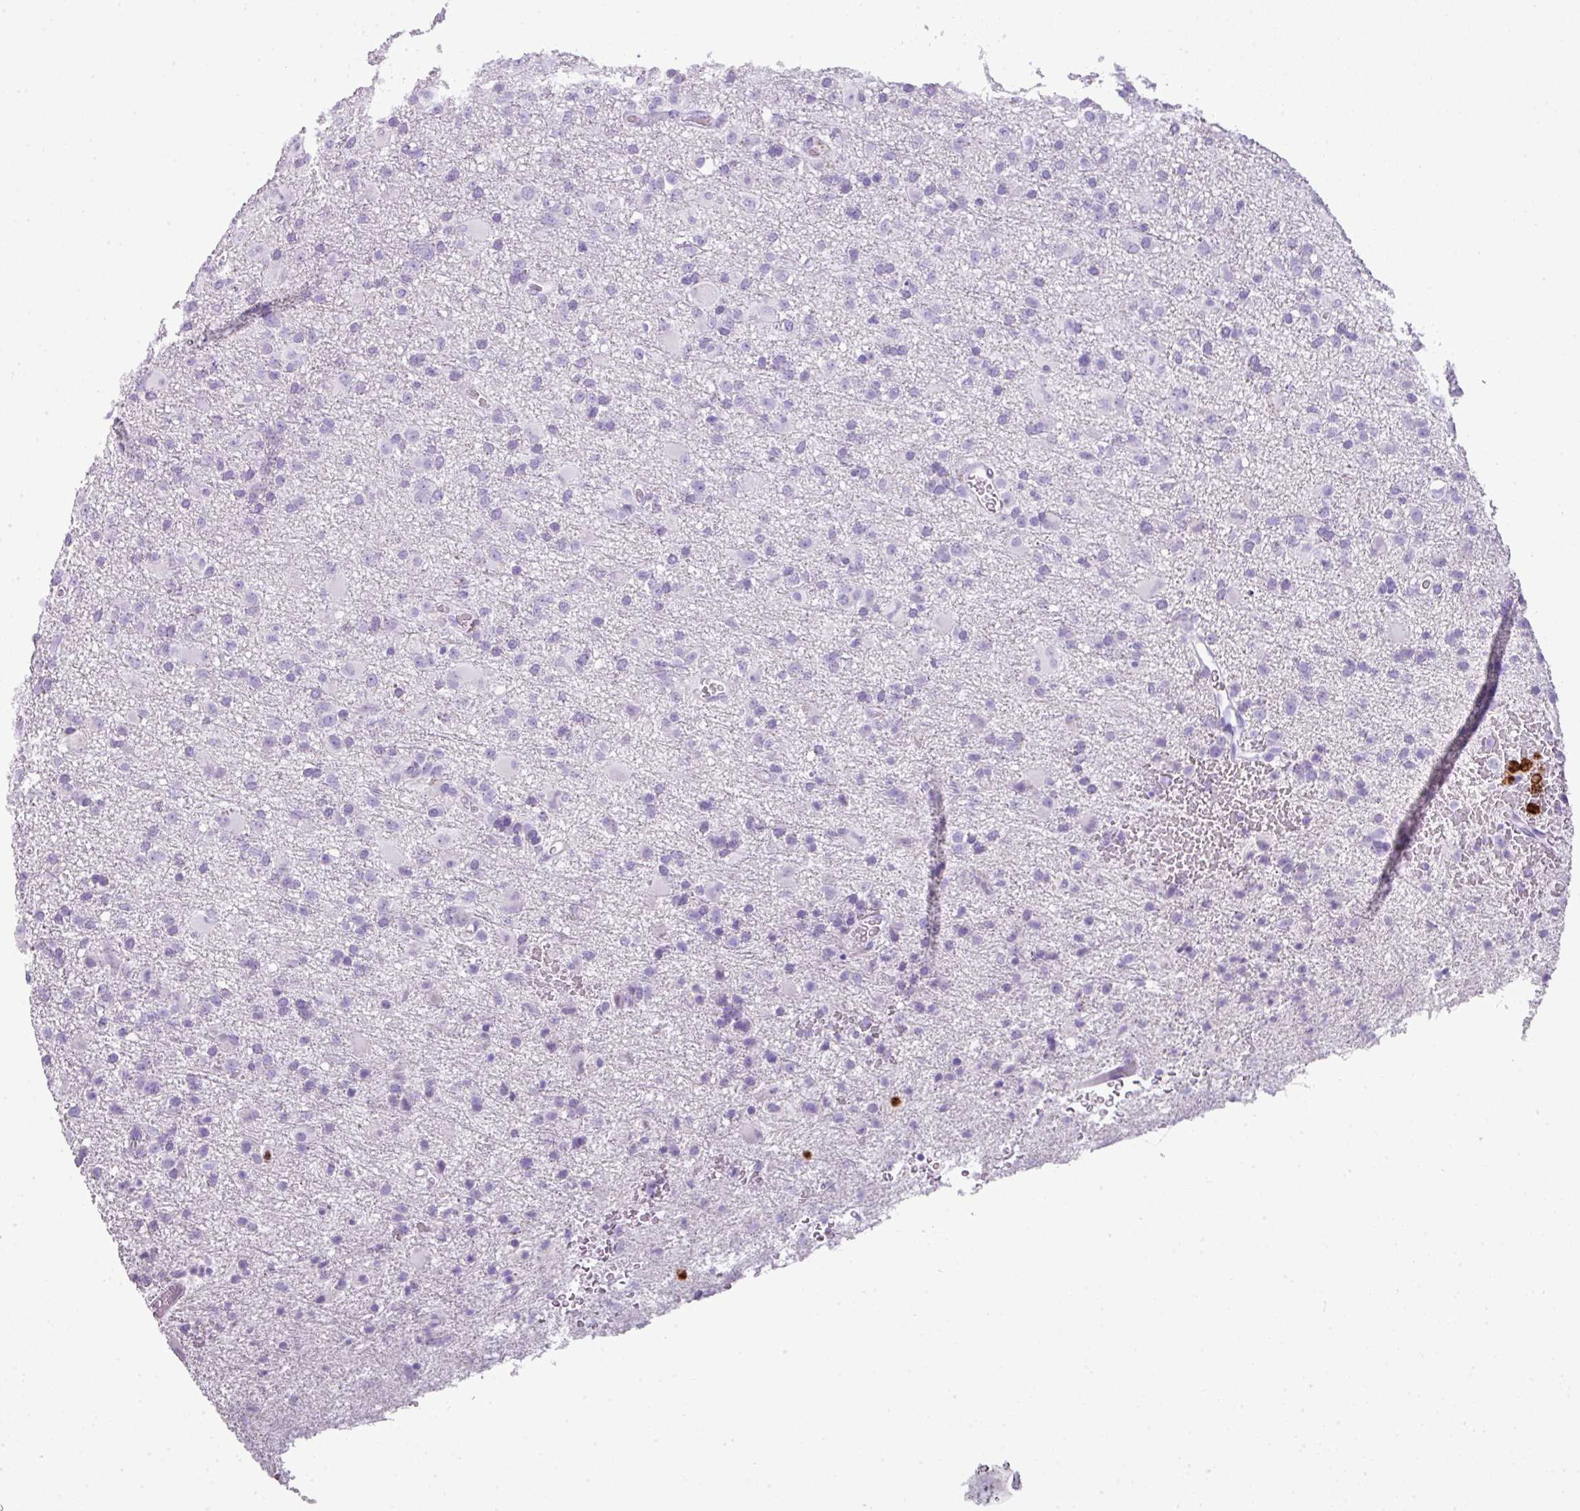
{"staining": {"intensity": "negative", "quantity": "none", "location": "none"}, "tissue": "glioma", "cell_type": "Tumor cells", "image_type": "cancer", "snomed": [{"axis": "morphology", "description": "Glioma, malignant, Low grade"}, {"axis": "topography", "description": "Brain"}], "caption": "This is a photomicrograph of immunohistochemistry staining of malignant glioma (low-grade), which shows no expression in tumor cells.", "gene": "CTSG", "patient": {"sex": "male", "age": 65}}